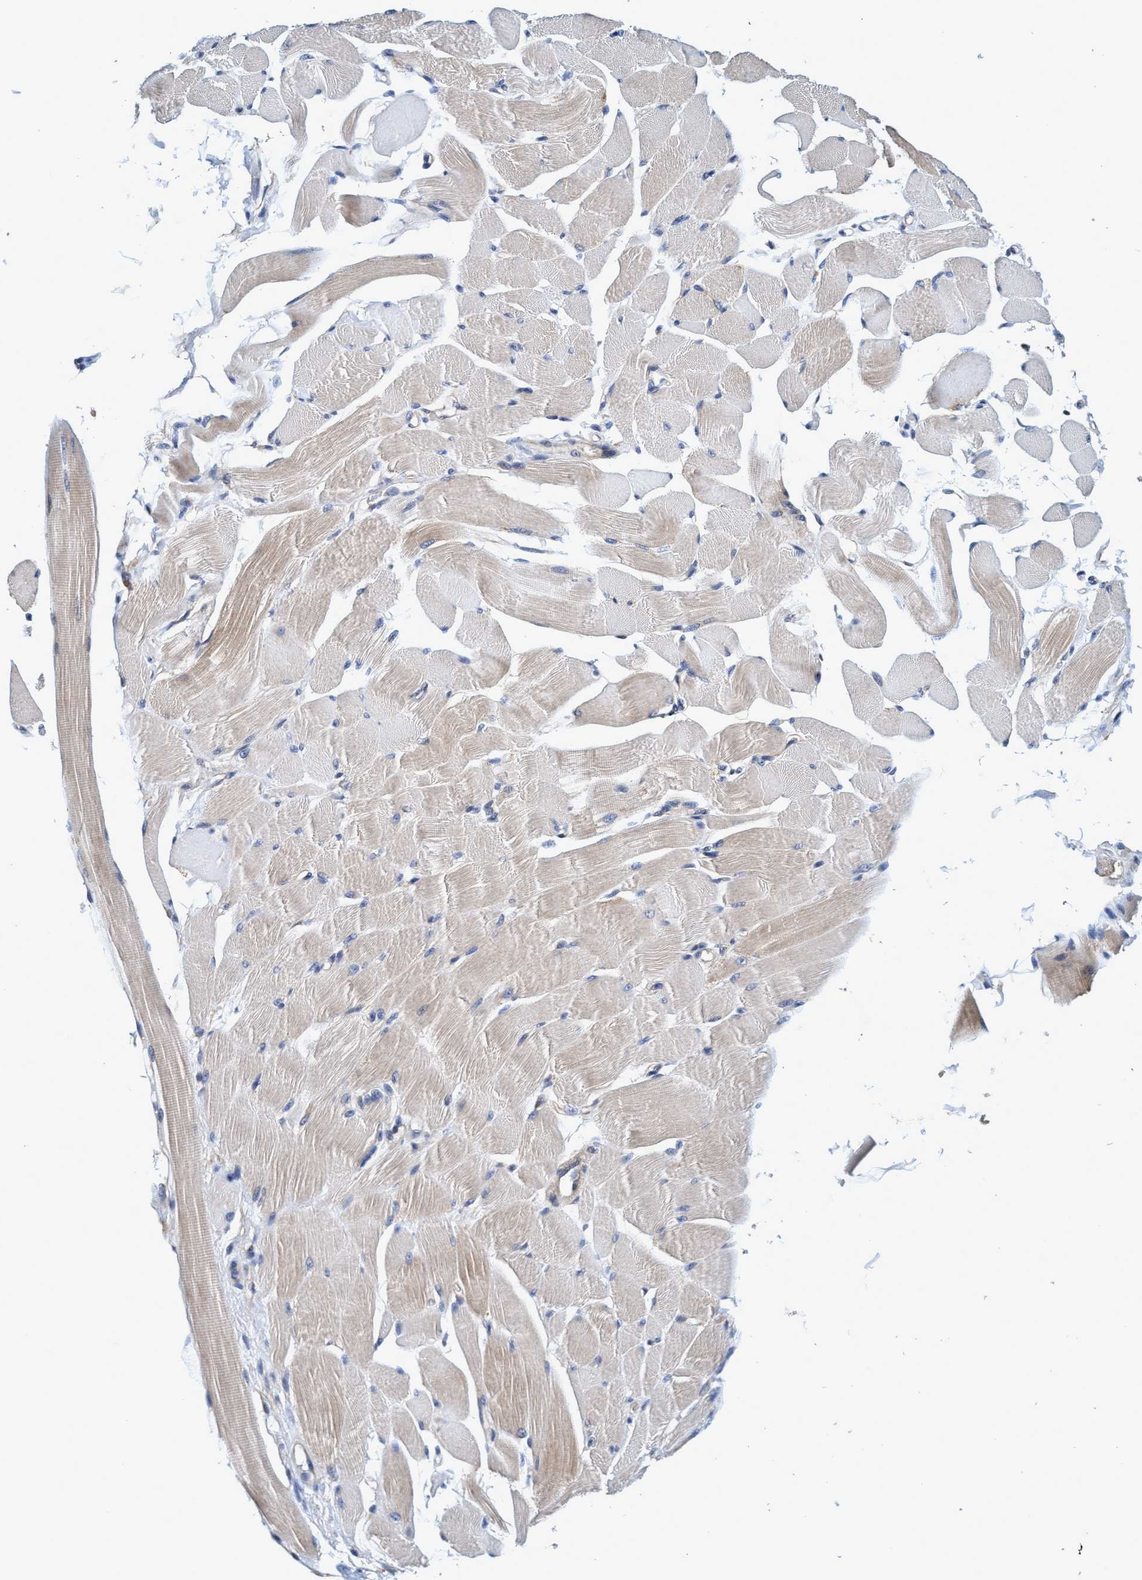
{"staining": {"intensity": "weak", "quantity": ">75%", "location": "cytoplasmic/membranous"}, "tissue": "skeletal muscle", "cell_type": "Myocytes", "image_type": "normal", "snomed": [{"axis": "morphology", "description": "Normal tissue, NOS"}, {"axis": "topography", "description": "Skeletal muscle"}, {"axis": "topography", "description": "Peripheral nerve tissue"}], "caption": "High-power microscopy captured an IHC micrograph of benign skeletal muscle, revealing weak cytoplasmic/membranous staining in about >75% of myocytes. Immunohistochemistry stains the protein of interest in brown and the nuclei are stained blue.", "gene": "CALCOCO2", "patient": {"sex": "female", "age": 84}}